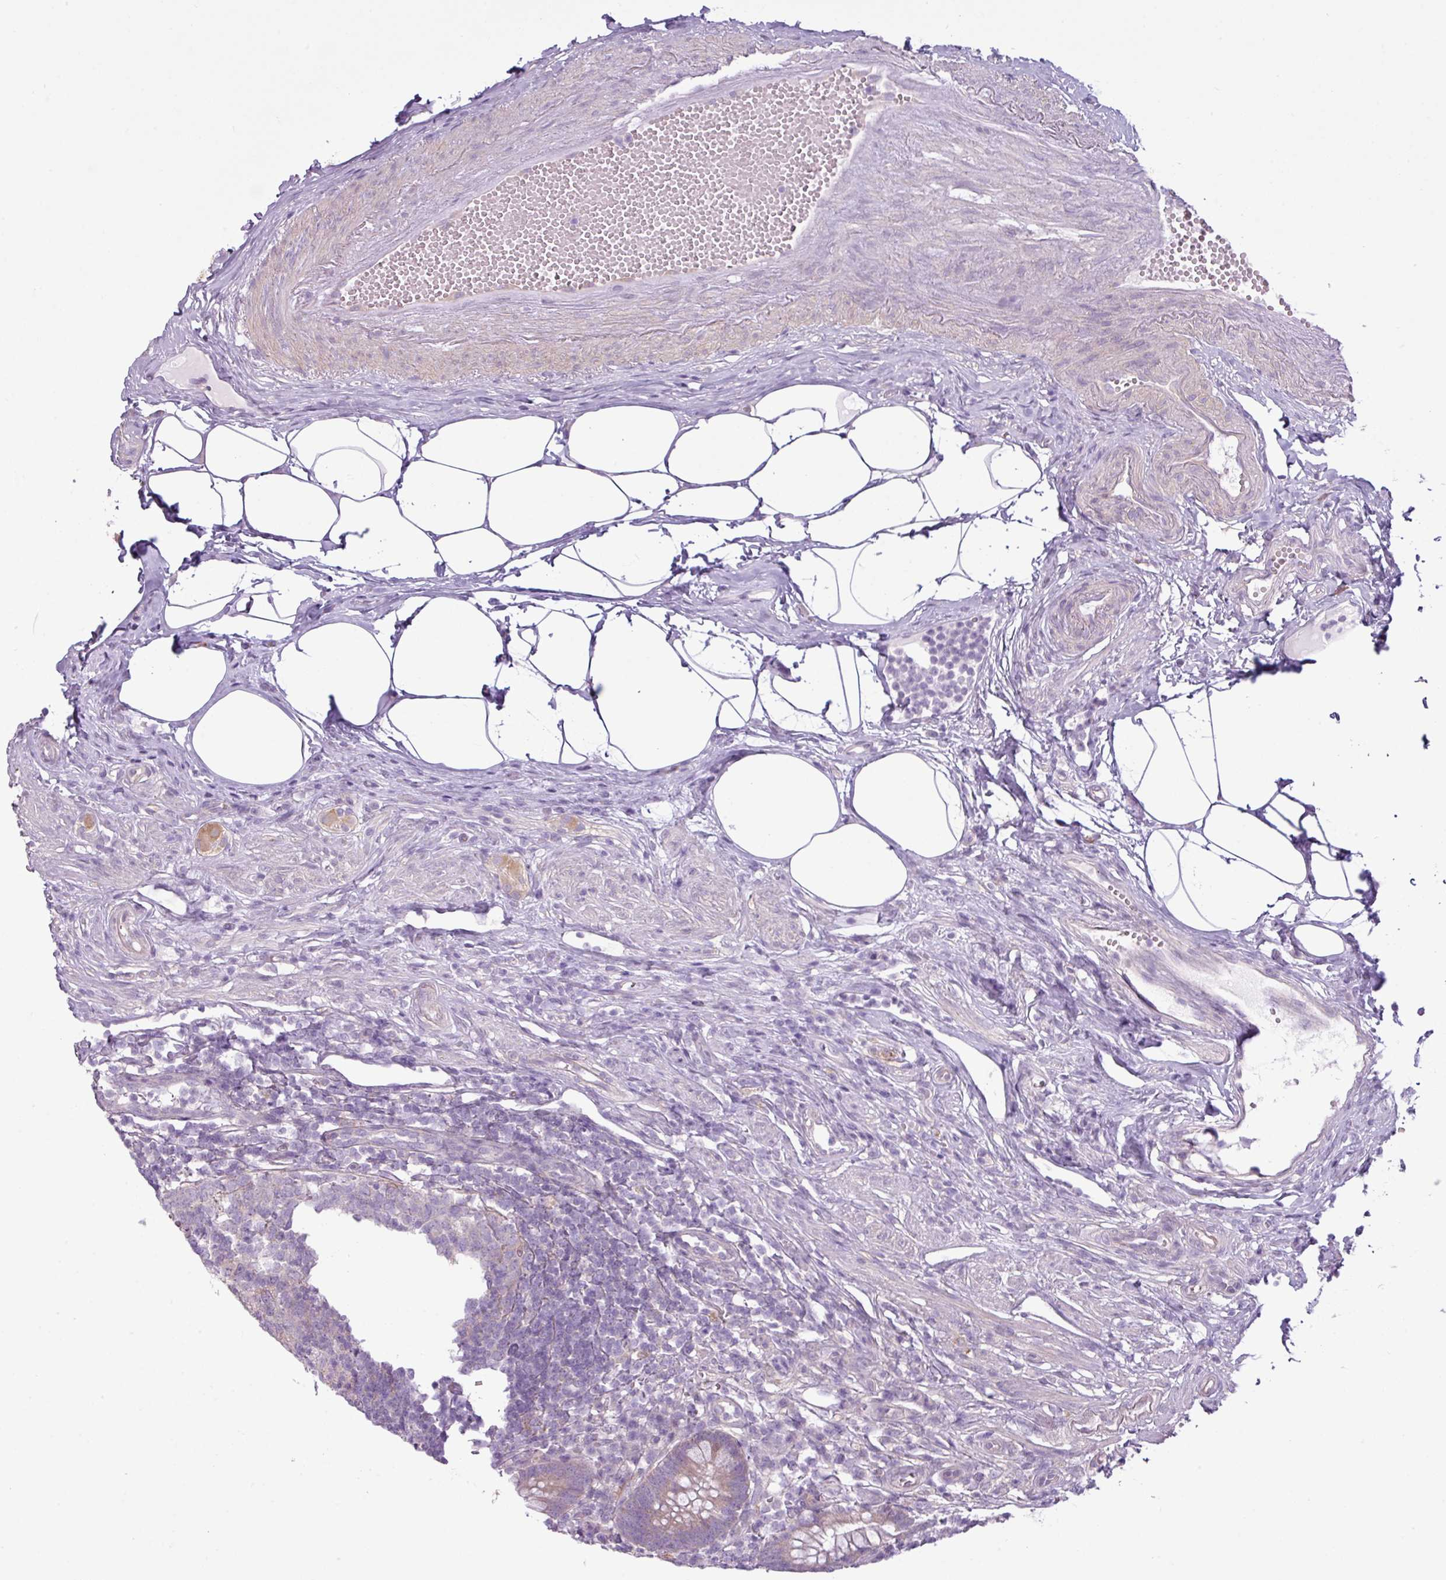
{"staining": {"intensity": "weak", "quantity": "25%-75%", "location": "cytoplasmic/membranous"}, "tissue": "appendix", "cell_type": "Glandular cells", "image_type": "normal", "snomed": [{"axis": "morphology", "description": "Normal tissue, NOS"}, {"axis": "topography", "description": "Appendix"}], "caption": "Immunohistochemistry (DAB) staining of benign appendix exhibits weak cytoplasmic/membranous protein positivity in about 25%-75% of glandular cells.", "gene": "CAMK2A", "patient": {"sex": "female", "age": 56}}